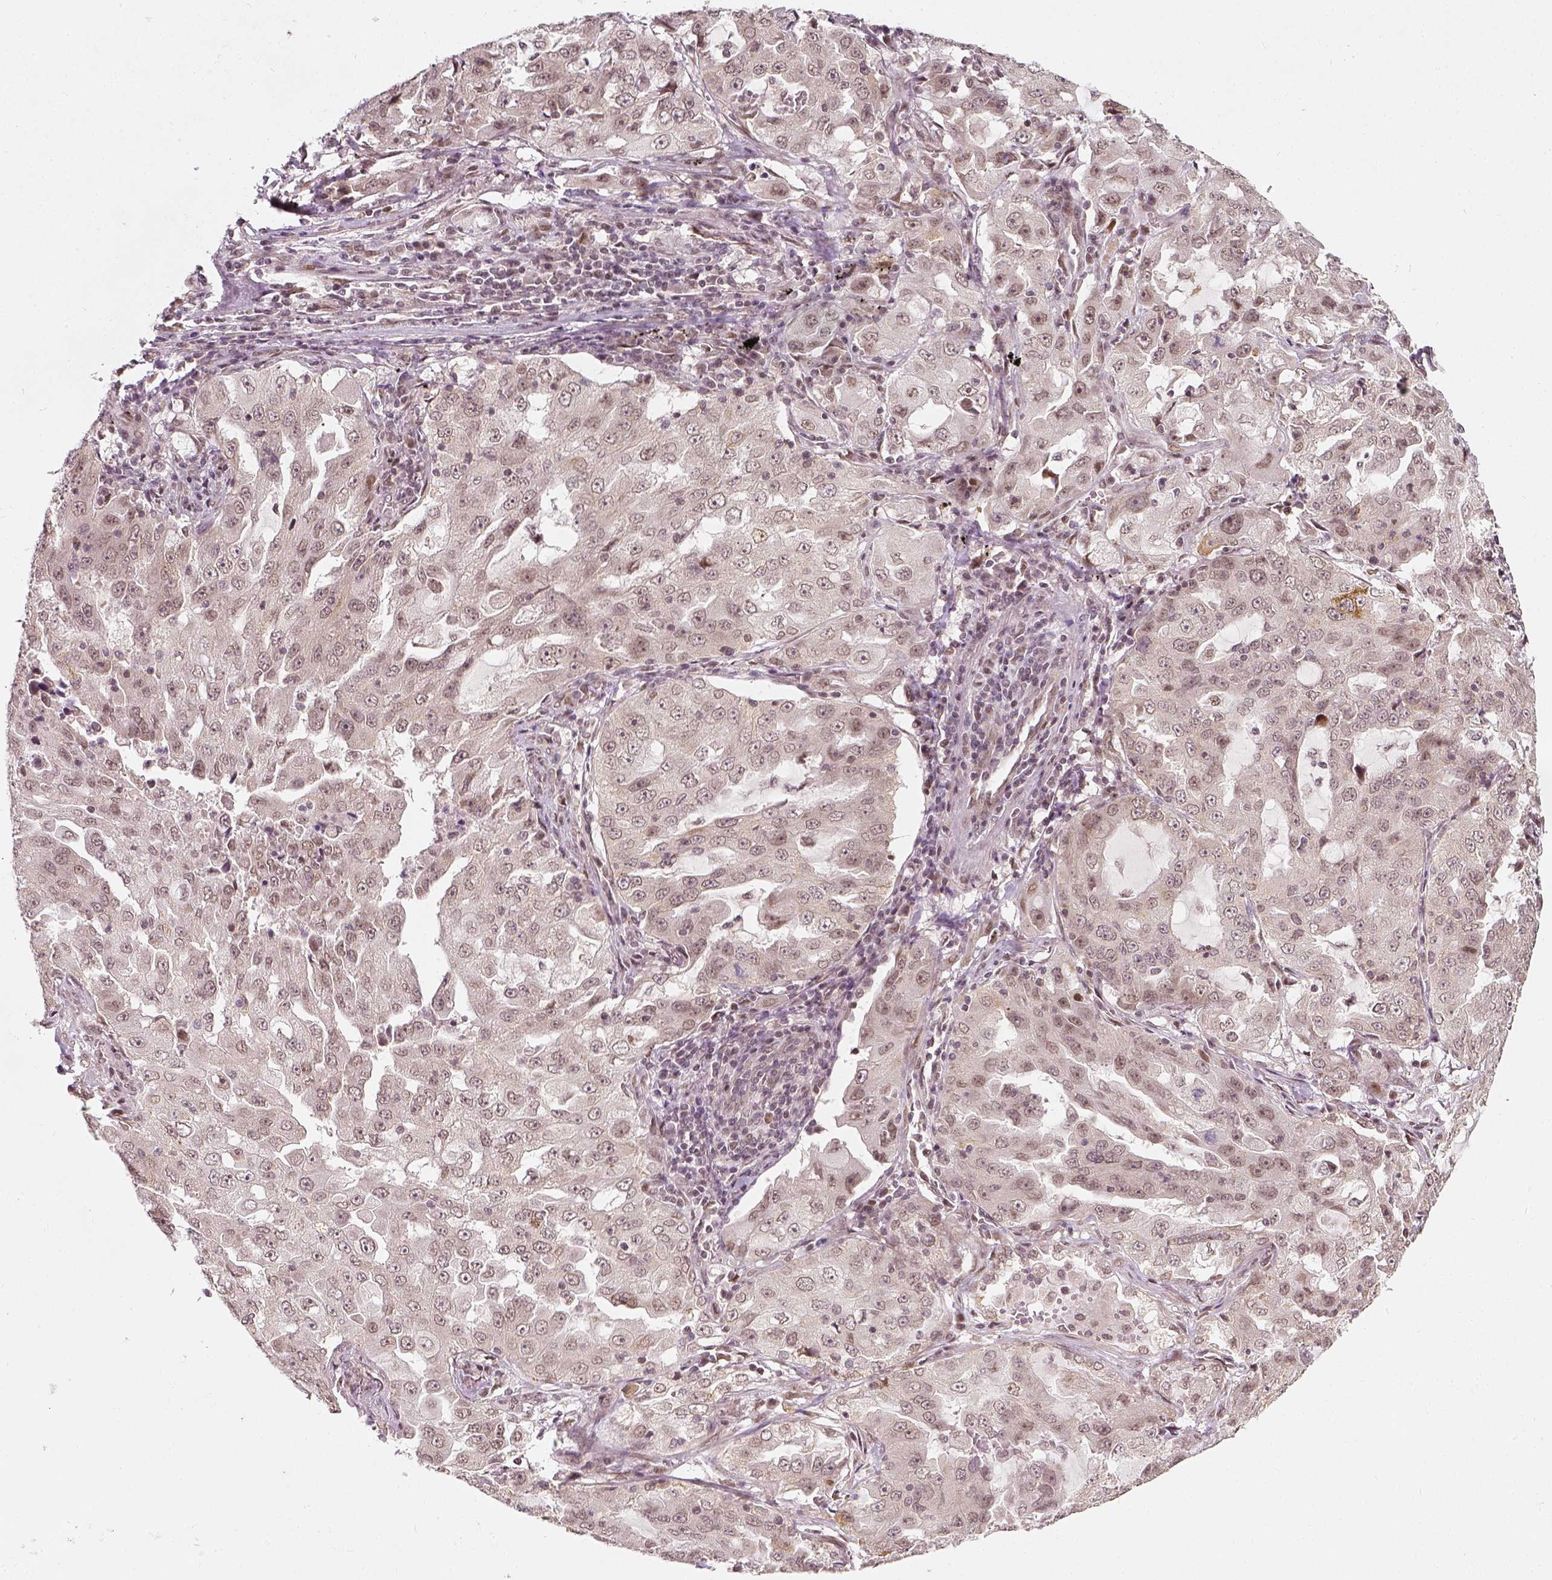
{"staining": {"intensity": "weak", "quantity": "<25%", "location": "nuclear"}, "tissue": "lung cancer", "cell_type": "Tumor cells", "image_type": "cancer", "snomed": [{"axis": "morphology", "description": "Adenocarcinoma, NOS"}, {"axis": "topography", "description": "Lung"}], "caption": "High magnification brightfield microscopy of adenocarcinoma (lung) stained with DAB (3,3'-diaminobenzidine) (brown) and counterstained with hematoxylin (blue): tumor cells show no significant staining.", "gene": "ZMAT3", "patient": {"sex": "female", "age": 61}}